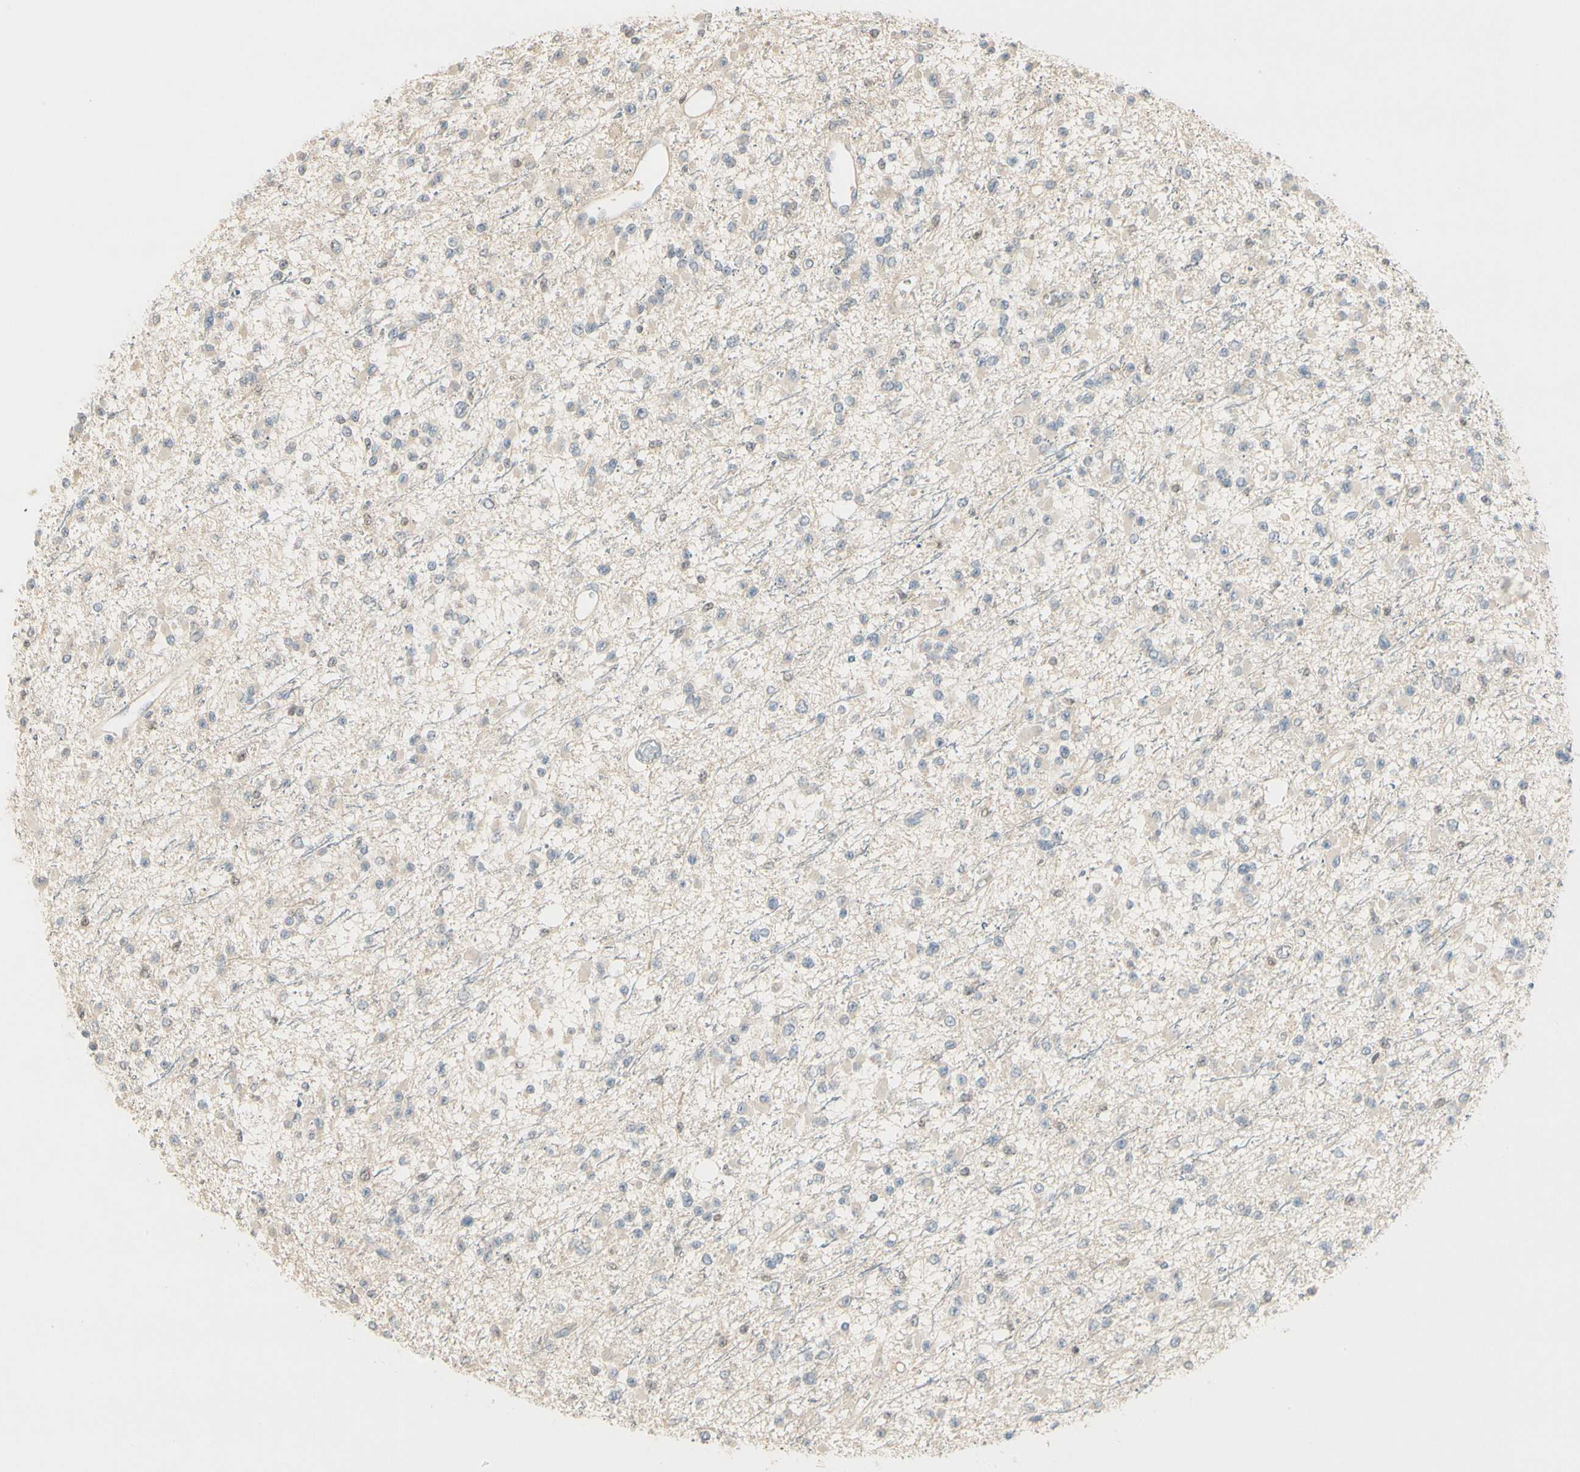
{"staining": {"intensity": "negative", "quantity": "none", "location": "none"}, "tissue": "glioma", "cell_type": "Tumor cells", "image_type": "cancer", "snomed": [{"axis": "morphology", "description": "Glioma, malignant, Low grade"}, {"axis": "topography", "description": "Brain"}], "caption": "The photomicrograph reveals no significant expression in tumor cells of glioma. The staining is performed using DAB brown chromogen with nuclei counter-stained in using hematoxylin.", "gene": "NFYA", "patient": {"sex": "female", "age": 22}}